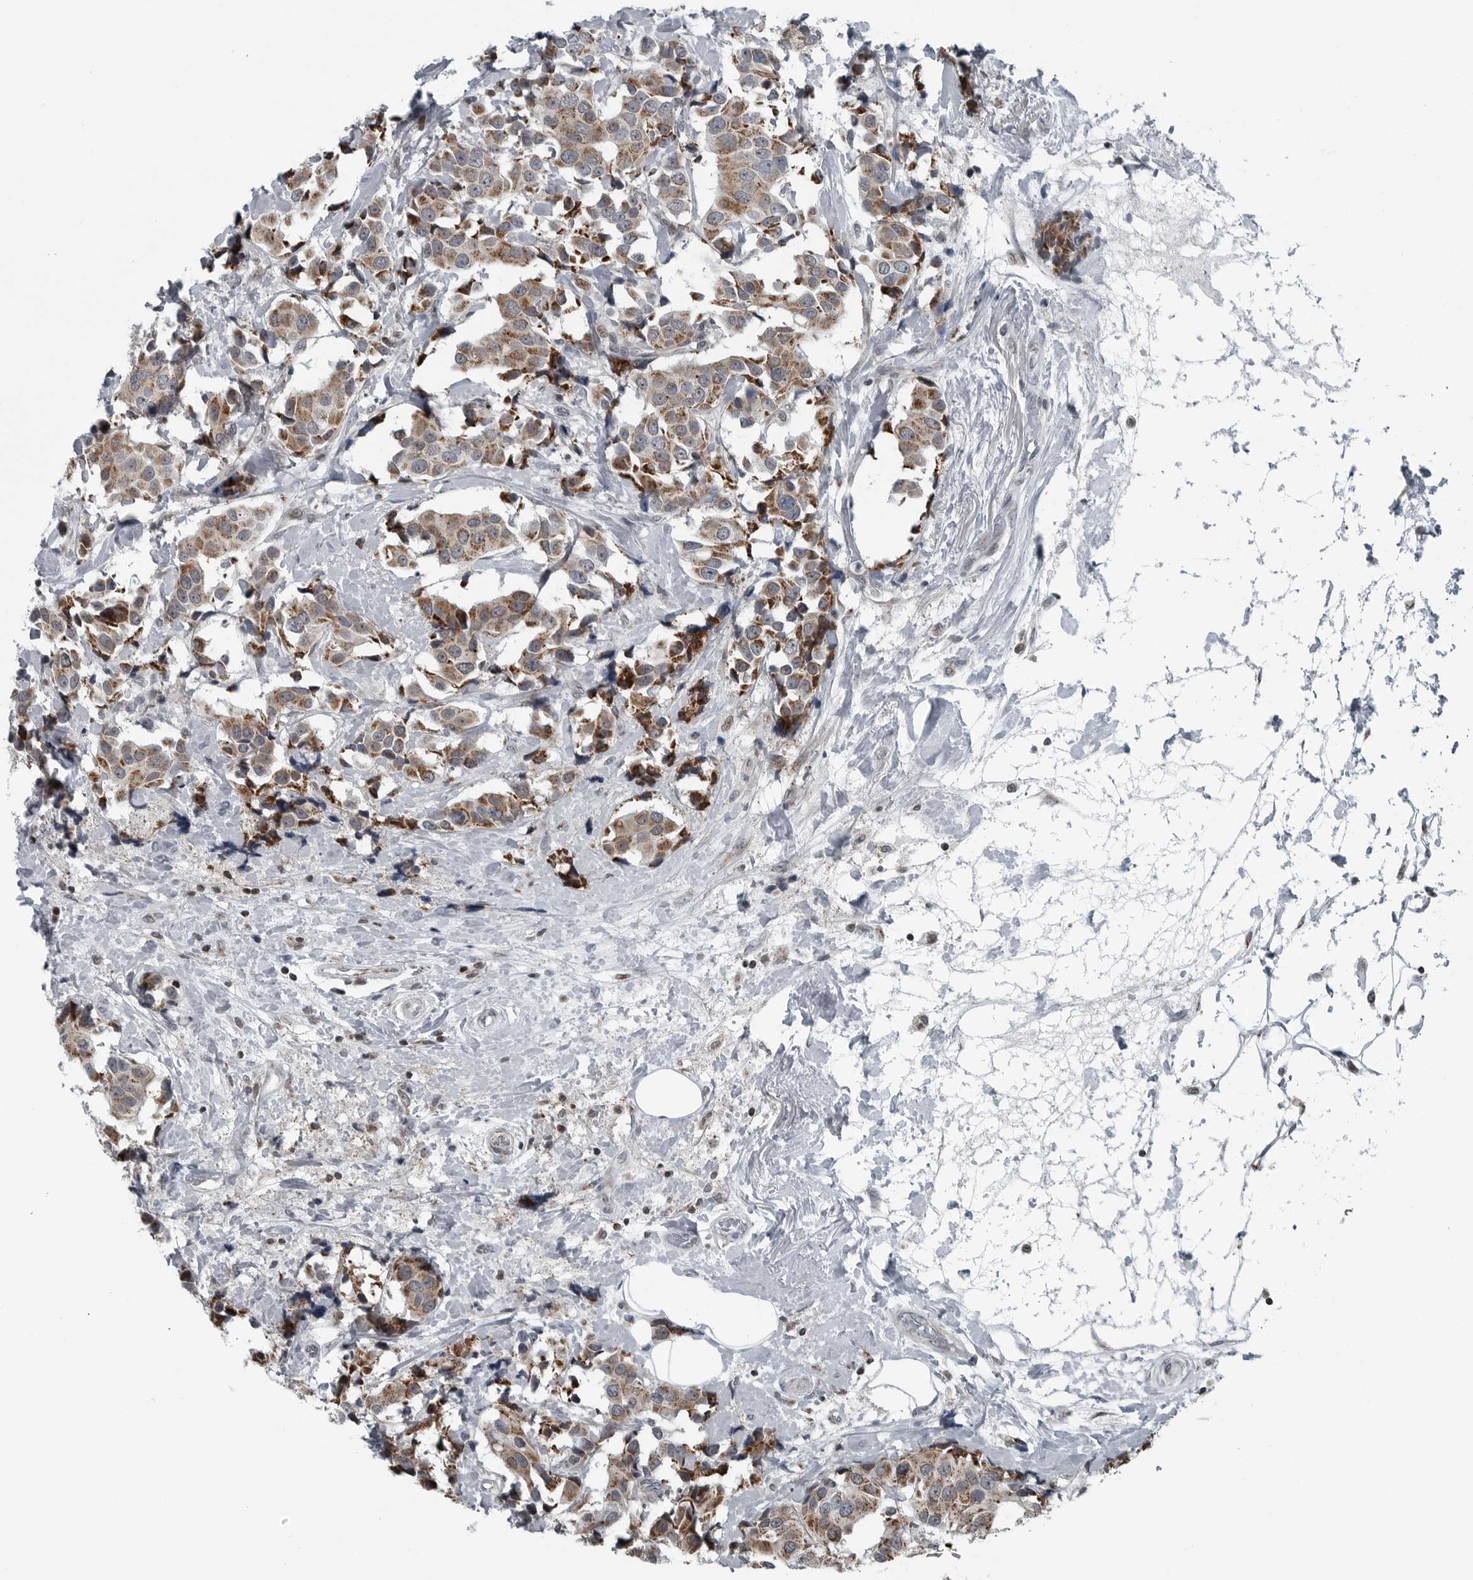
{"staining": {"intensity": "moderate", "quantity": ">75%", "location": "cytoplasmic/membranous"}, "tissue": "breast cancer", "cell_type": "Tumor cells", "image_type": "cancer", "snomed": [{"axis": "morphology", "description": "Normal tissue, NOS"}, {"axis": "morphology", "description": "Duct carcinoma"}, {"axis": "topography", "description": "Breast"}], "caption": "Protein positivity by immunohistochemistry (IHC) exhibits moderate cytoplasmic/membranous positivity in approximately >75% of tumor cells in infiltrating ductal carcinoma (breast). (brown staining indicates protein expression, while blue staining denotes nuclei).", "gene": "GAK", "patient": {"sex": "female", "age": 39}}